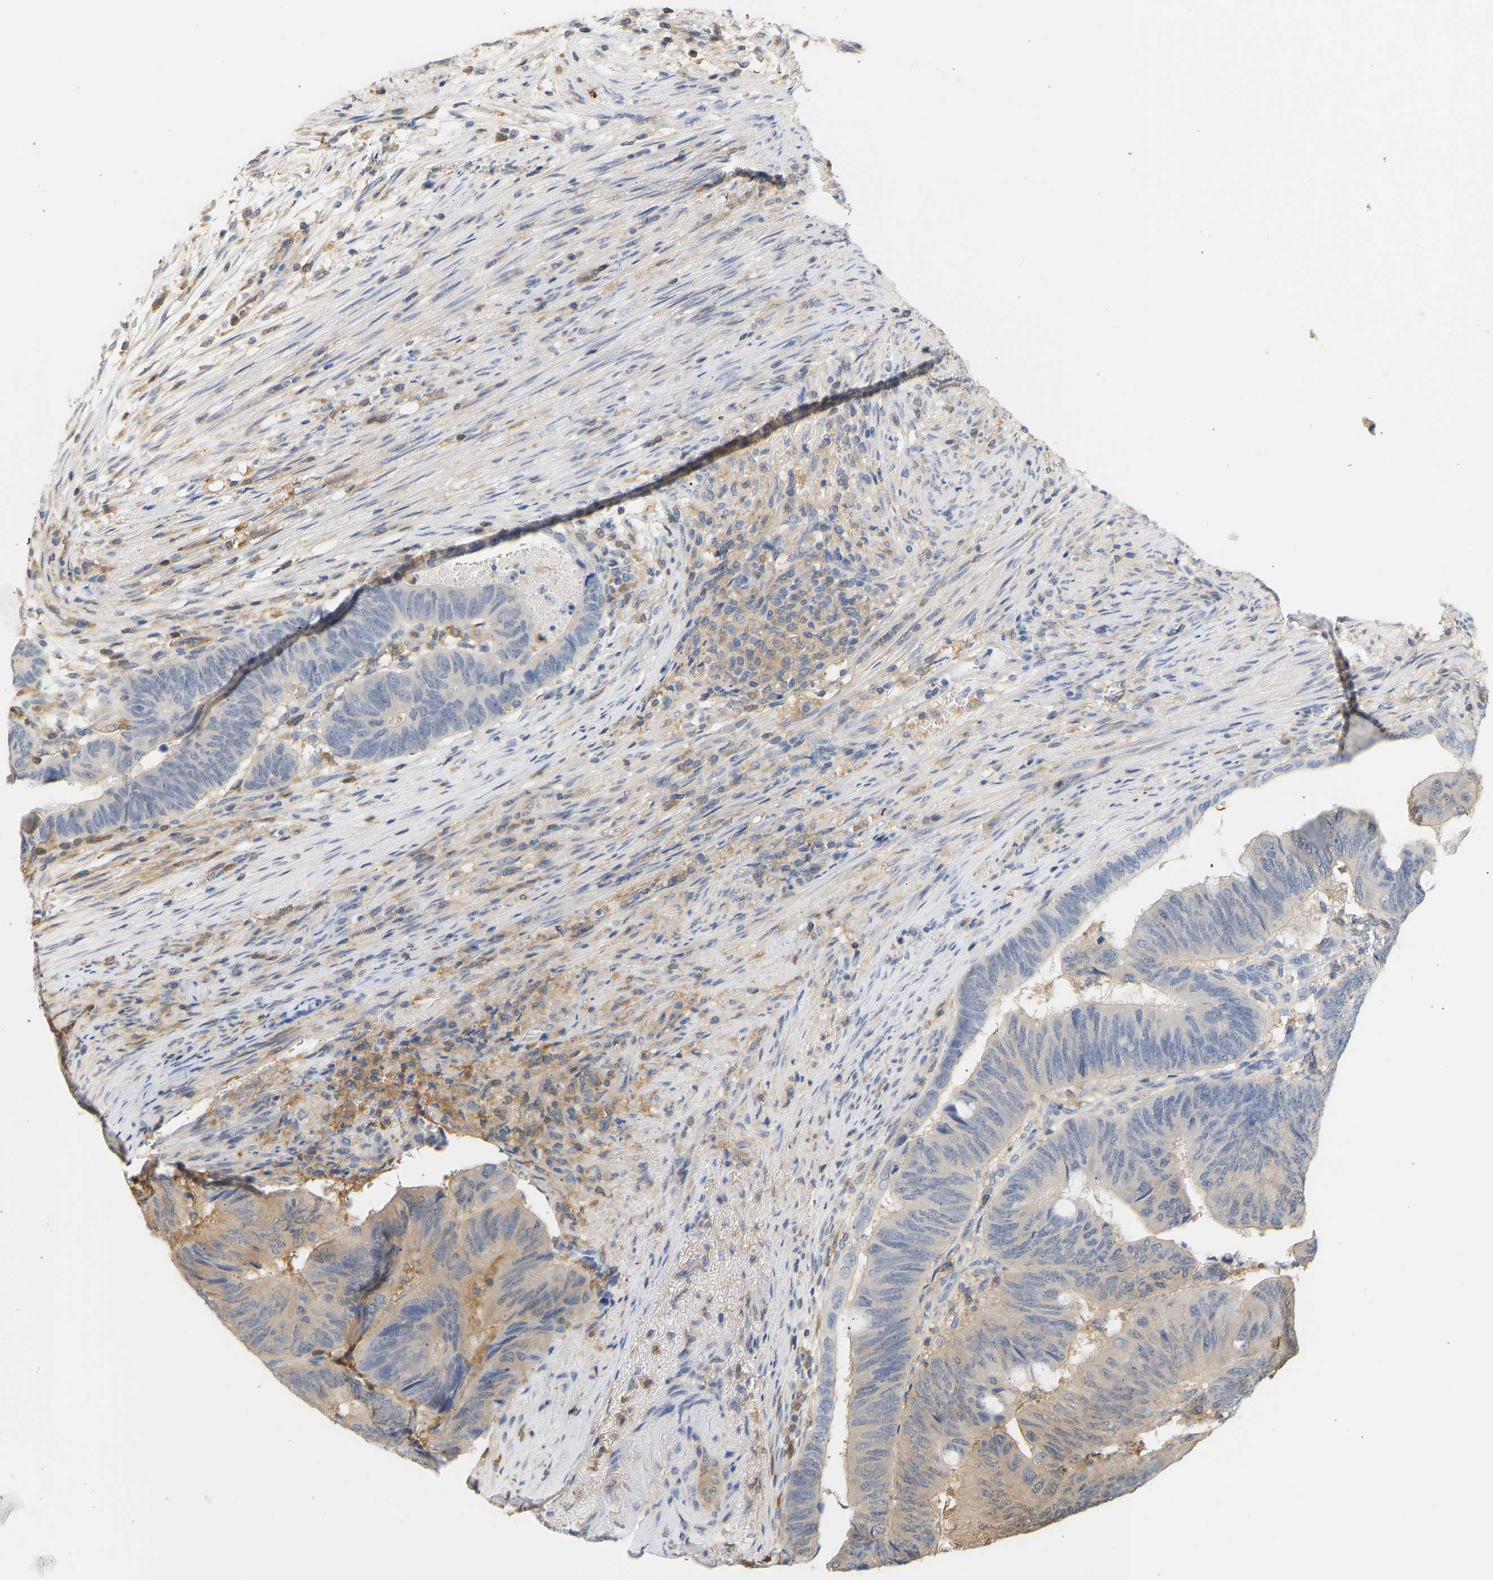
{"staining": {"intensity": "weak", "quantity": "<25%", "location": "cytoplasmic/membranous"}, "tissue": "colorectal cancer", "cell_type": "Tumor cells", "image_type": "cancer", "snomed": [{"axis": "morphology", "description": "Normal tissue, NOS"}, {"axis": "morphology", "description": "Adenocarcinoma, NOS"}, {"axis": "topography", "description": "Rectum"}, {"axis": "topography", "description": "Peripheral nerve tissue"}], "caption": "This is an immunohistochemistry image of colorectal adenocarcinoma. There is no positivity in tumor cells.", "gene": "ENO1", "patient": {"sex": "male", "age": 92}}